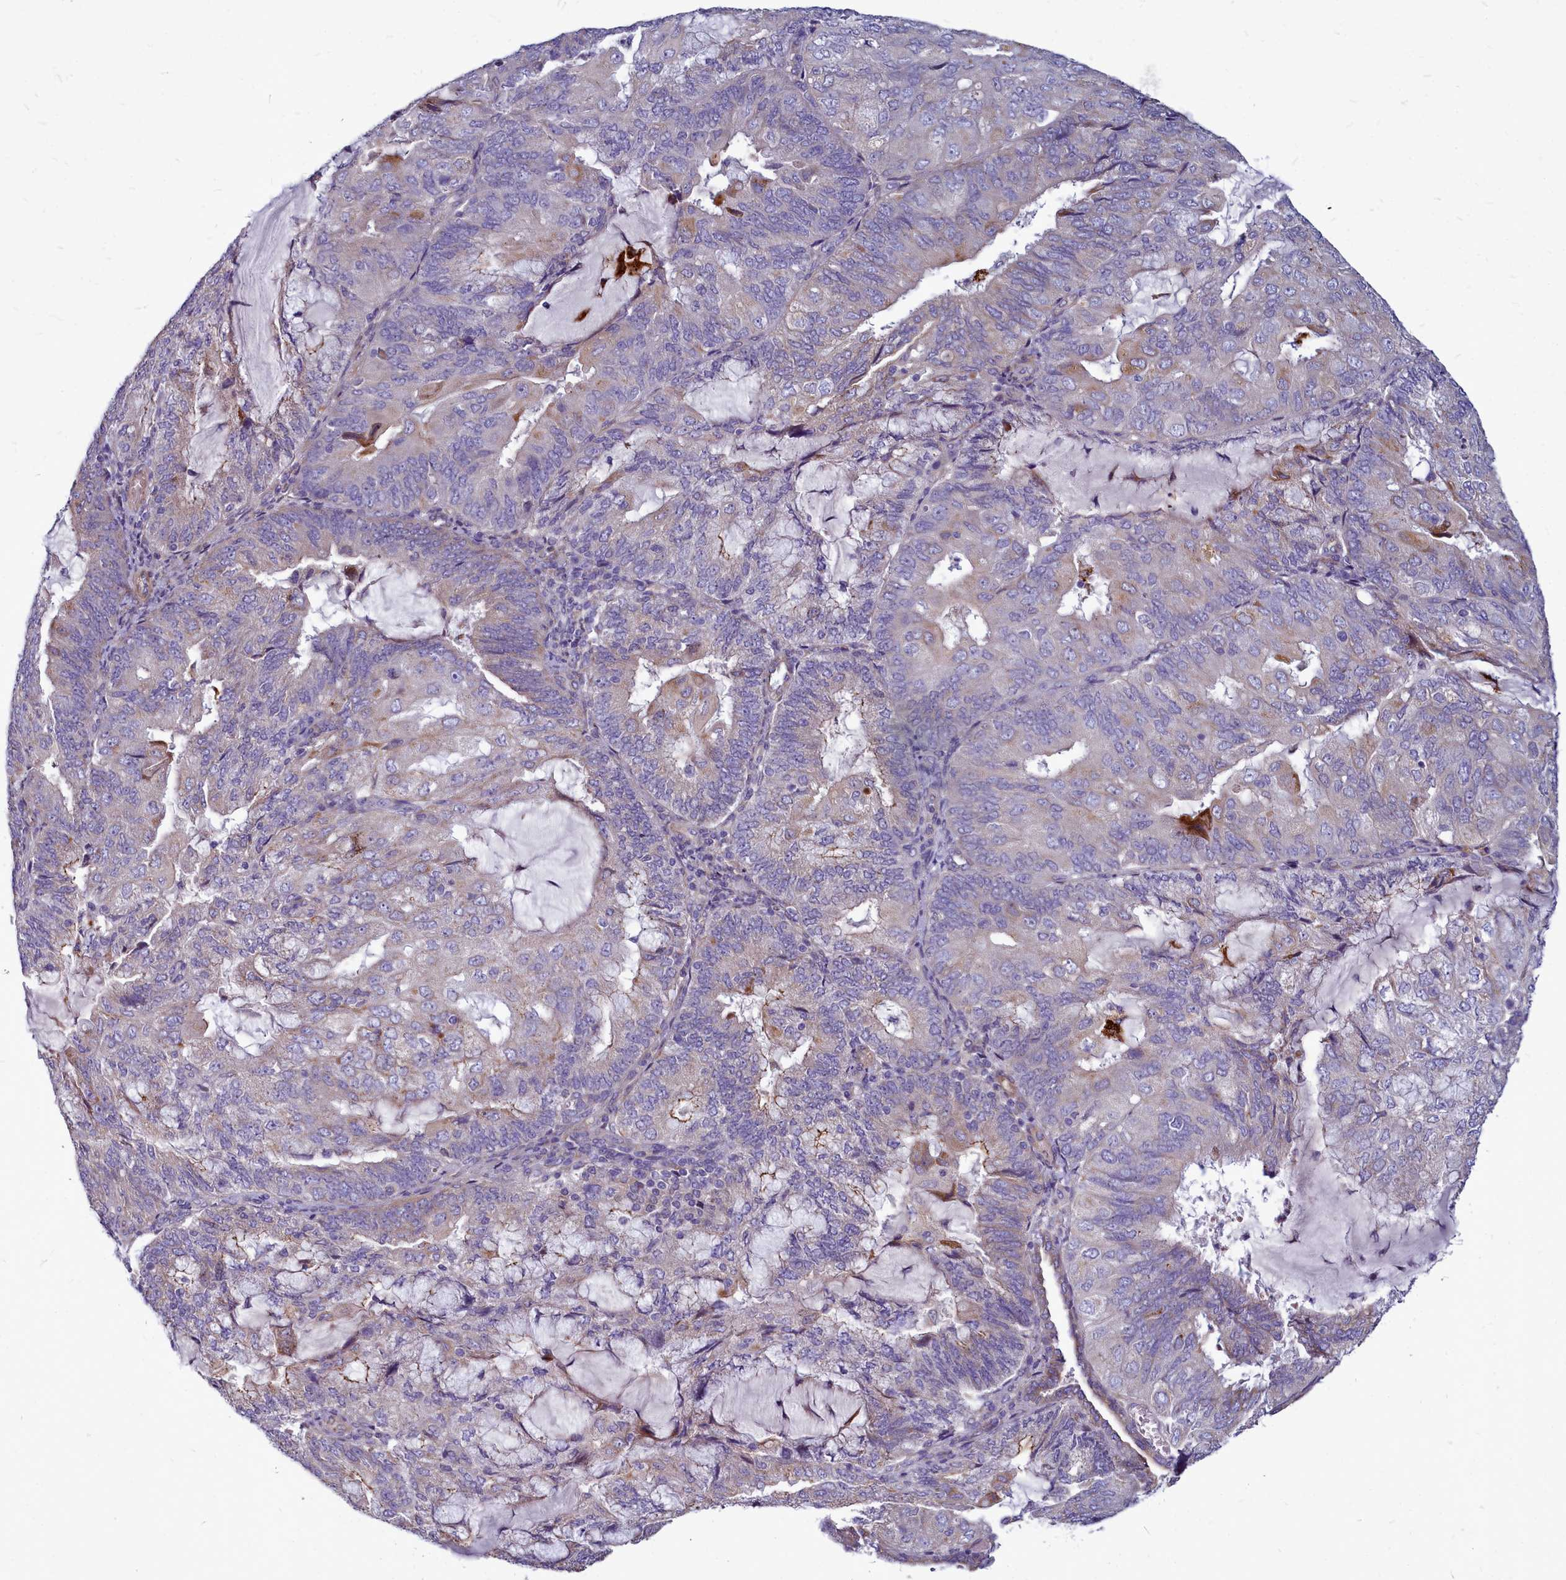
{"staining": {"intensity": "moderate", "quantity": "<25%", "location": "cytoplasmic/membranous"}, "tissue": "endometrial cancer", "cell_type": "Tumor cells", "image_type": "cancer", "snomed": [{"axis": "morphology", "description": "Adenocarcinoma, NOS"}, {"axis": "topography", "description": "Endometrium"}], "caption": "A low amount of moderate cytoplasmic/membranous staining is present in about <25% of tumor cells in endometrial cancer tissue.", "gene": "SMPD4", "patient": {"sex": "female", "age": 81}}